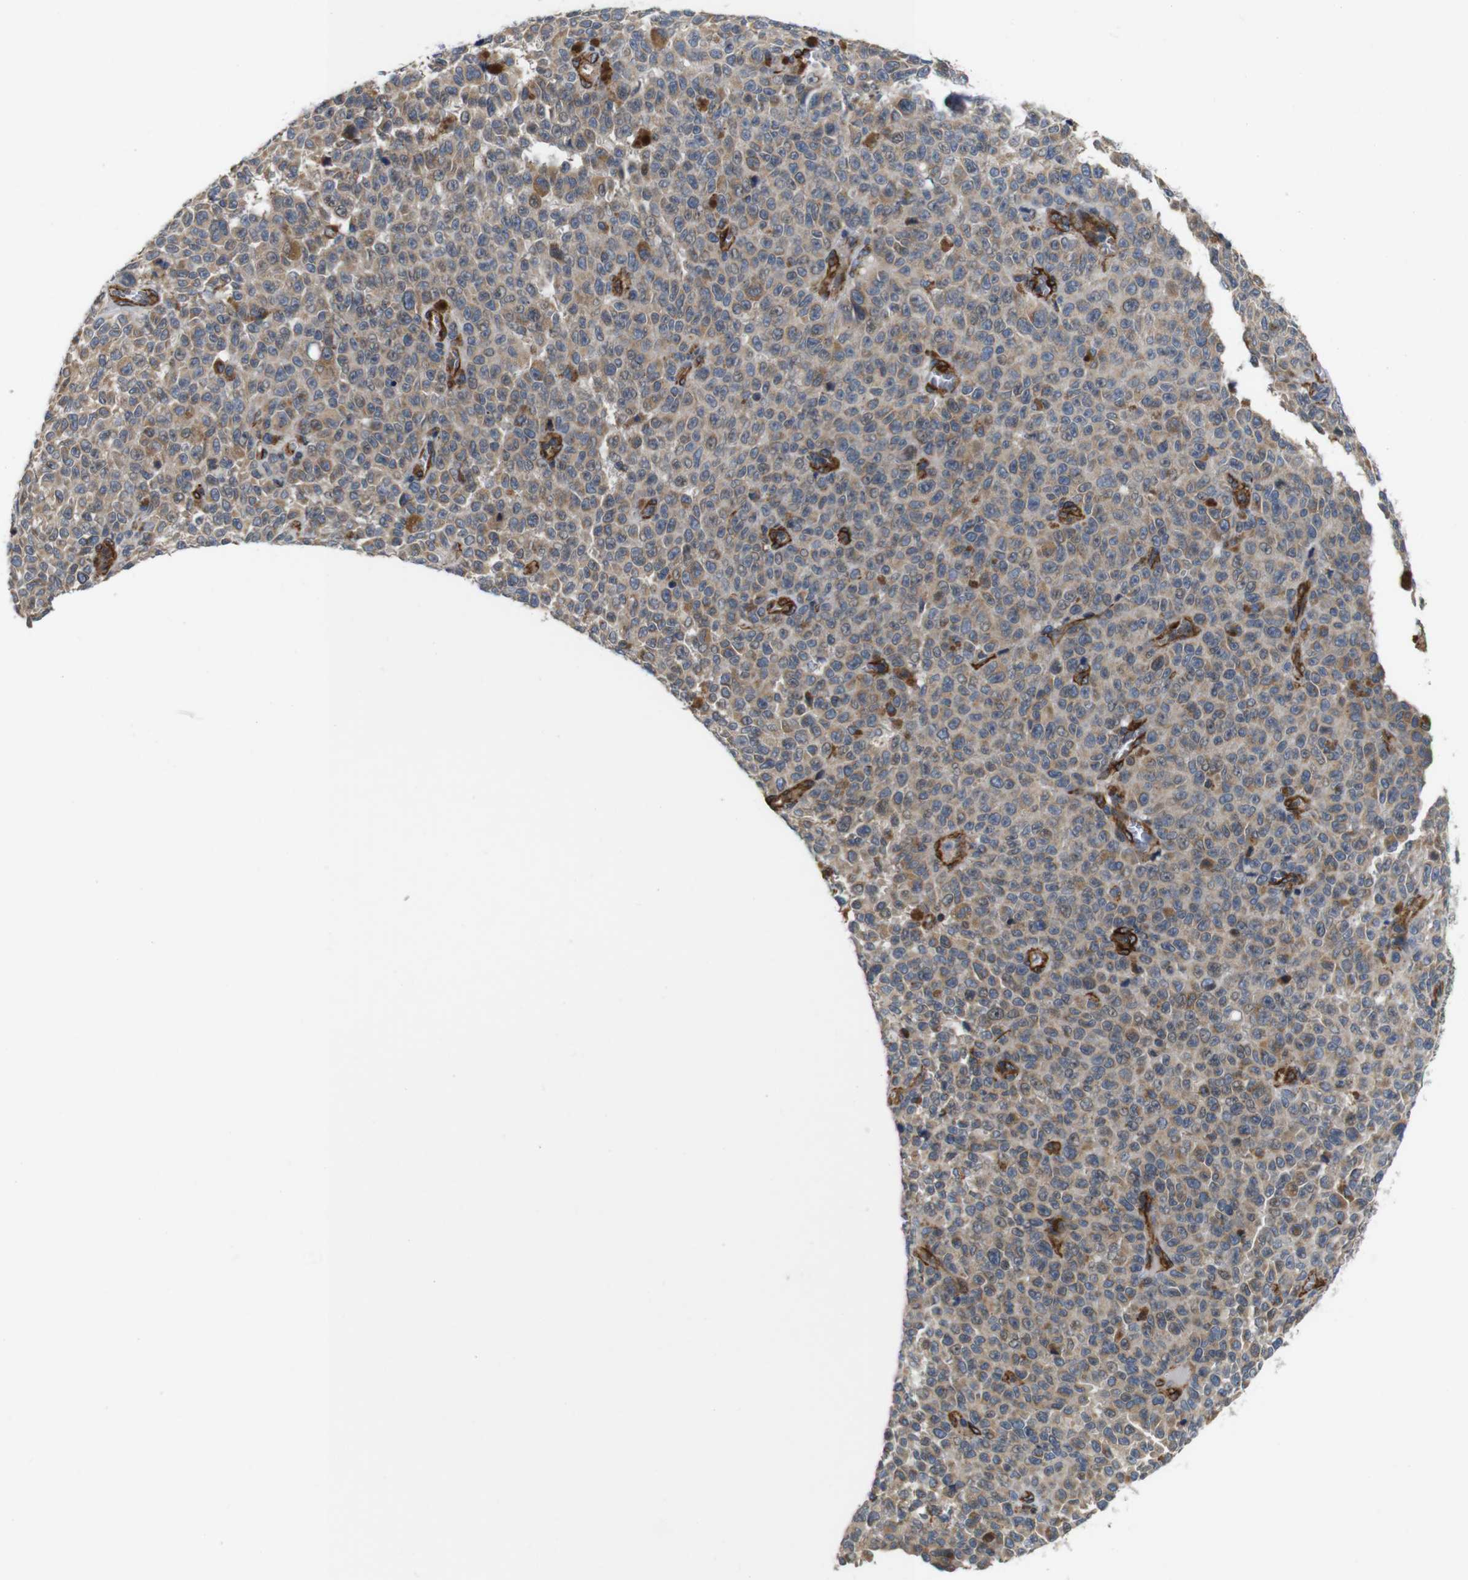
{"staining": {"intensity": "weak", "quantity": ">75%", "location": "cytoplasmic/membranous"}, "tissue": "melanoma", "cell_type": "Tumor cells", "image_type": "cancer", "snomed": [{"axis": "morphology", "description": "Malignant melanoma, NOS"}, {"axis": "topography", "description": "Skin"}], "caption": "A brown stain highlights weak cytoplasmic/membranous positivity of a protein in human melanoma tumor cells. The staining was performed using DAB (3,3'-diaminobenzidine), with brown indicating positive protein expression. Nuclei are stained blue with hematoxylin.", "gene": "GGT7", "patient": {"sex": "female", "age": 82}}